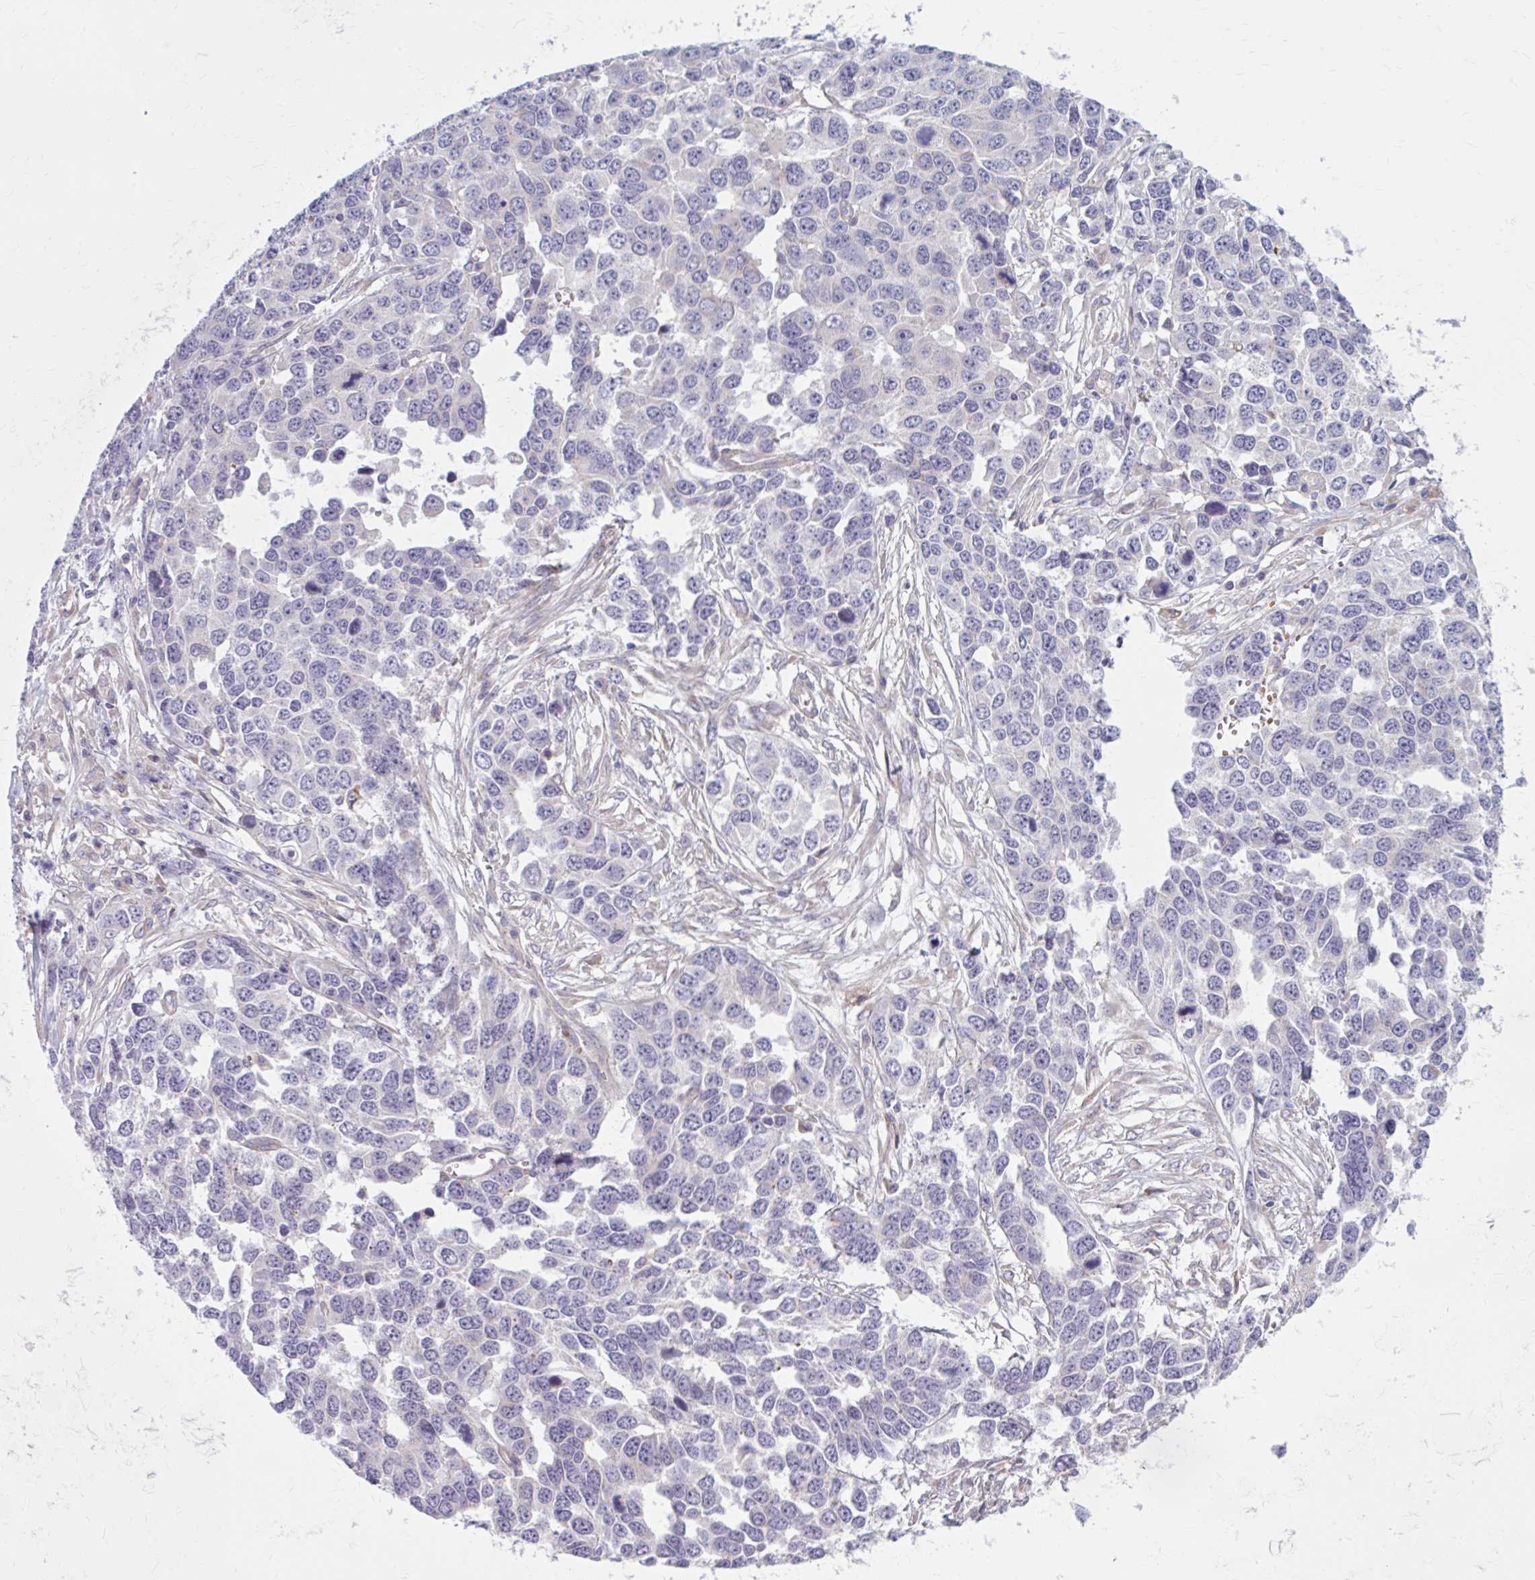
{"staining": {"intensity": "negative", "quantity": "none", "location": "none"}, "tissue": "ovarian cancer", "cell_type": "Tumor cells", "image_type": "cancer", "snomed": [{"axis": "morphology", "description": "Cystadenocarcinoma, serous, NOS"}, {"axis": "topography", "description": "Ovary"}], "caption": "Immunohistochemistry histopathology image of neoplastic tissue: human ovarian cancer (serous cystadenocarcinoma) stained with DAB exhibits no significant protein positivity in tumor cells.", "gene": "SNF8", "patient": {"sex": "female", "age": 76}}